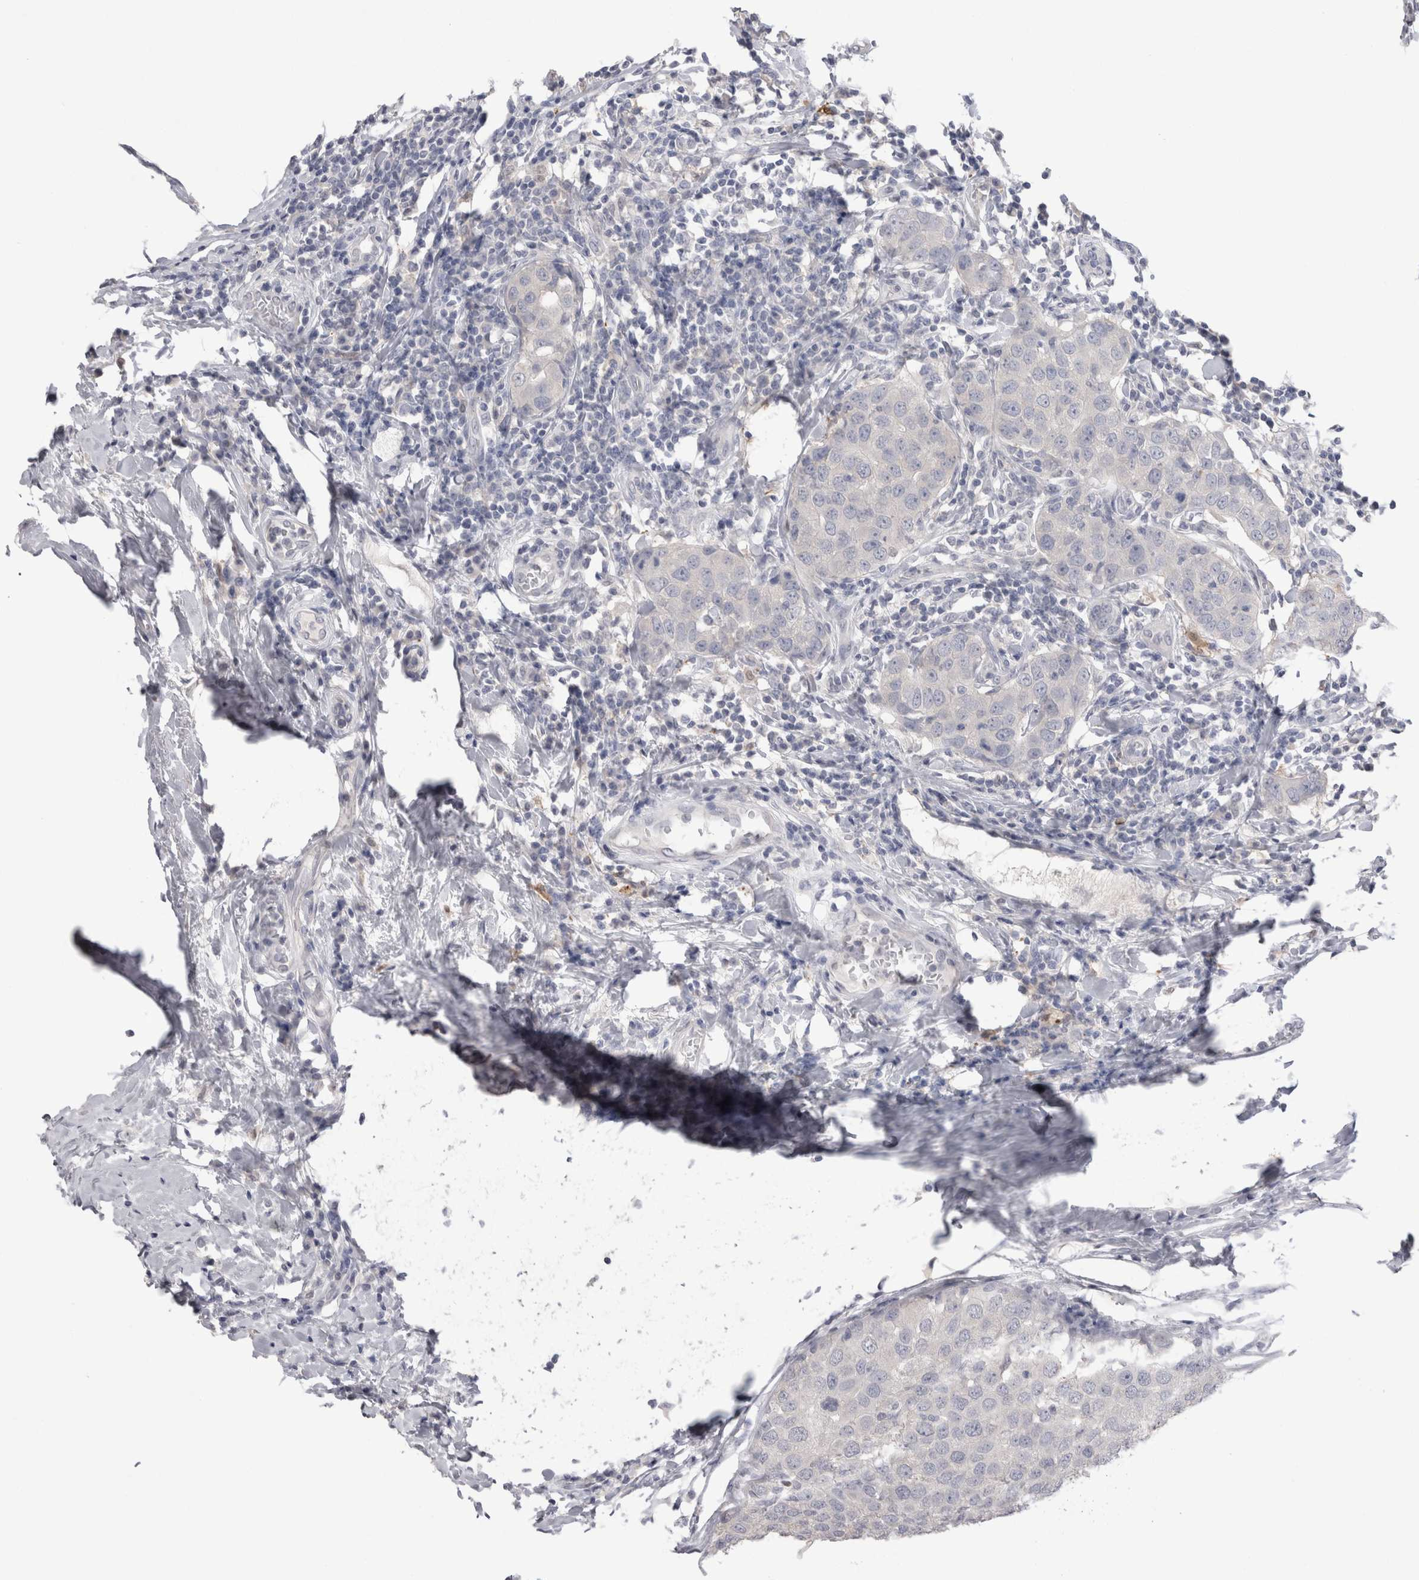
{"staining": {"intensity": "negative", "quantity": "none", "location": "none"}, "tissue": "breast cancer", "cell_type": "Tumor cells", "image_type": "cancer", "snomed": [{"axis": "morphology", "description": "Duct carcinoma"}, {"axis": "topography", "description": "Breast"}], "caption": "Breast invasive ductal carcinoma stained for a protein using immunohistochemistry (IHC) shows no expression tumor cells.", "gene": "SUCNR1", "patient": {"sex": "female", "age": 27}}